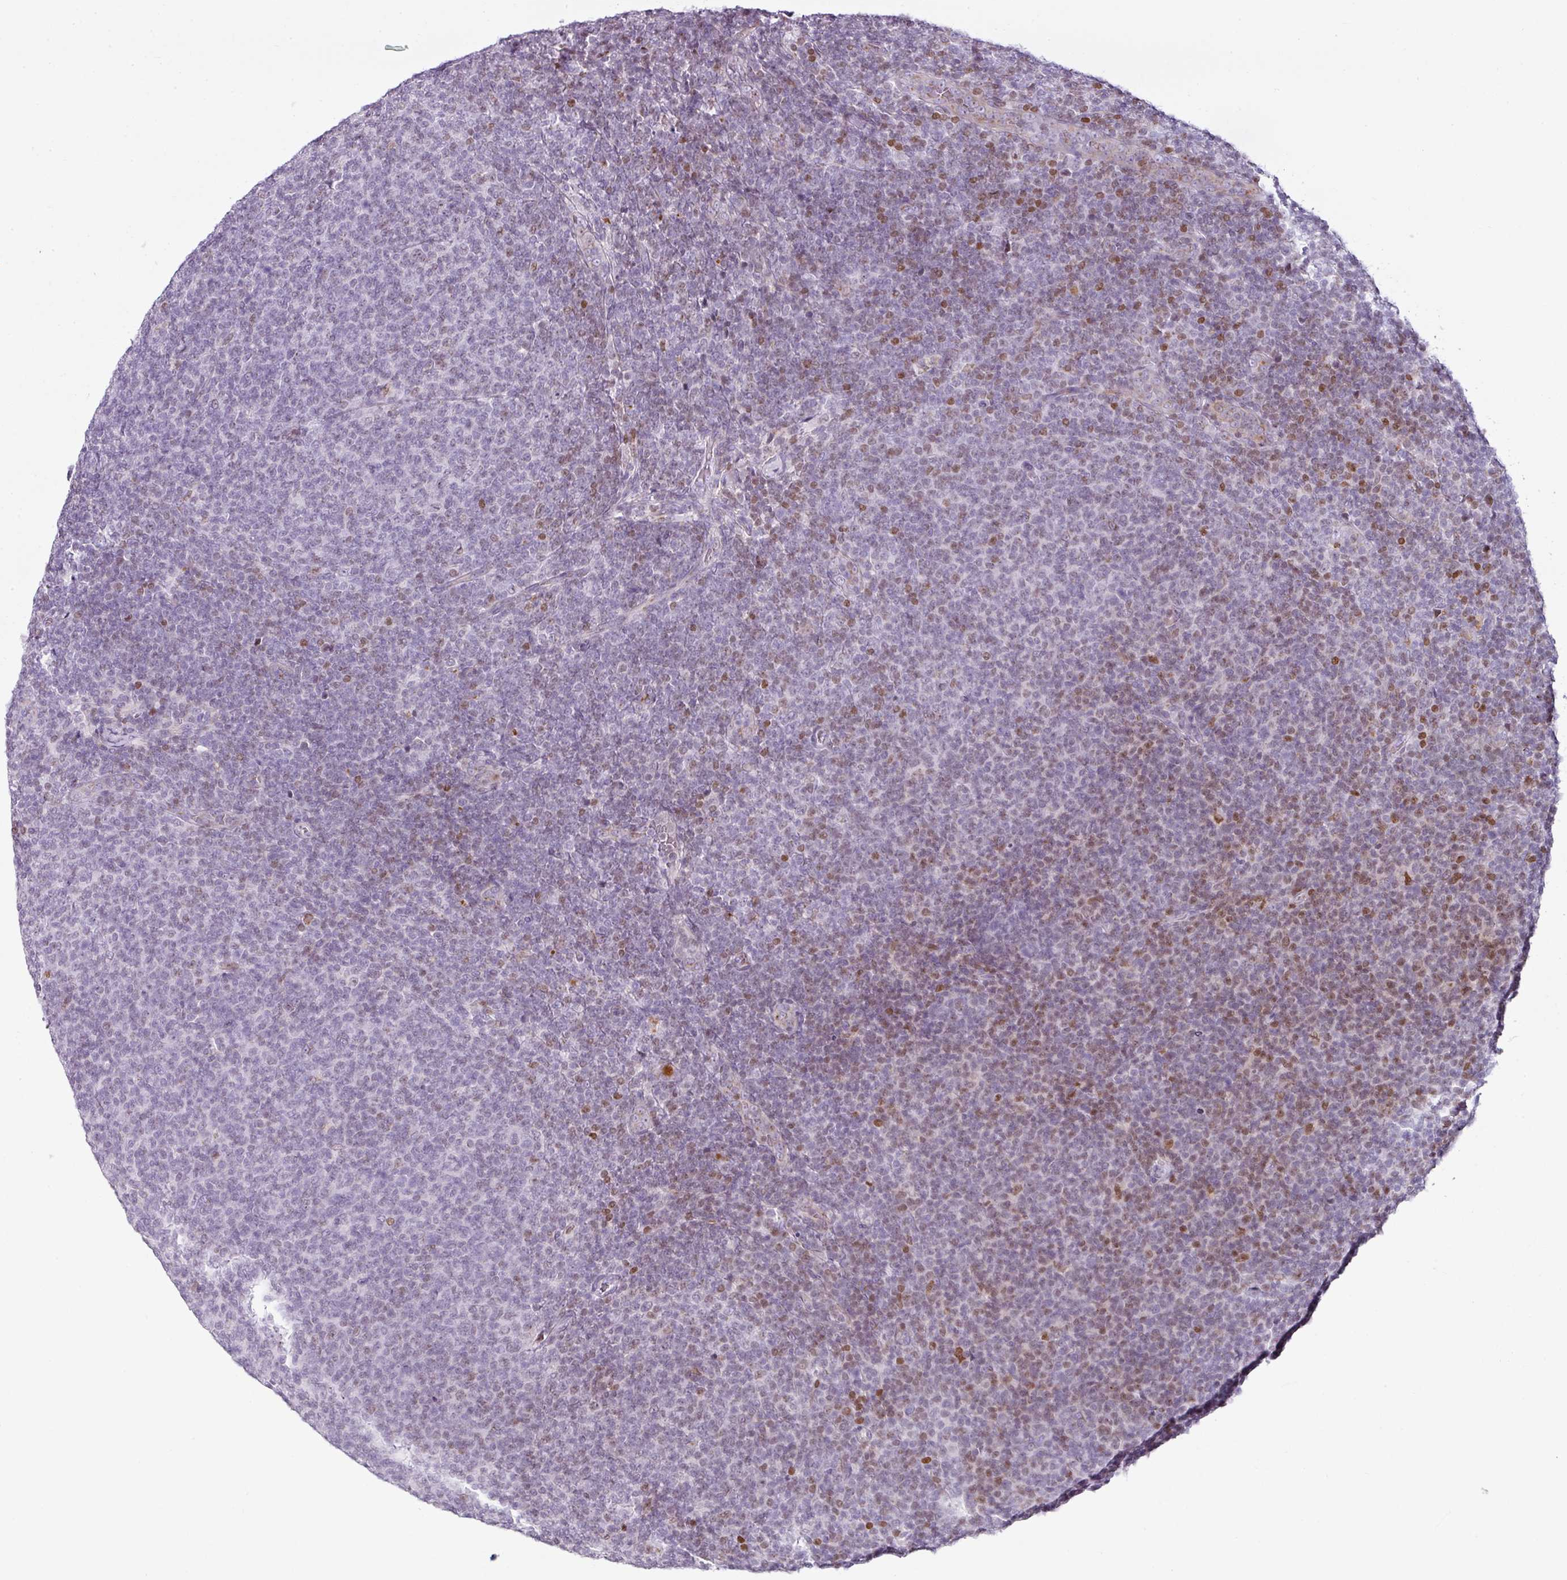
{"staining": {"intensity": "moderate", "quantity": "<25%", "location": "nuclear"}, "tissue": "lymphoma", "cell_type": "Tumor cells", "image_type": "cancer", "snomed": [{"axis": "morphology", "description": "Malignant lymphoma, non-Hodgkin's type, Low grade"}, {"axis": "topography", "description": "Lymph node"}], "caption": "Moderate nuclear protein positivity is present in about <25% of tumor cells in low-grade malignant lymphoma, non-Hodgkin's type.", "gene": "SYT8", "patient": {"sex": "male", "age": 66}}